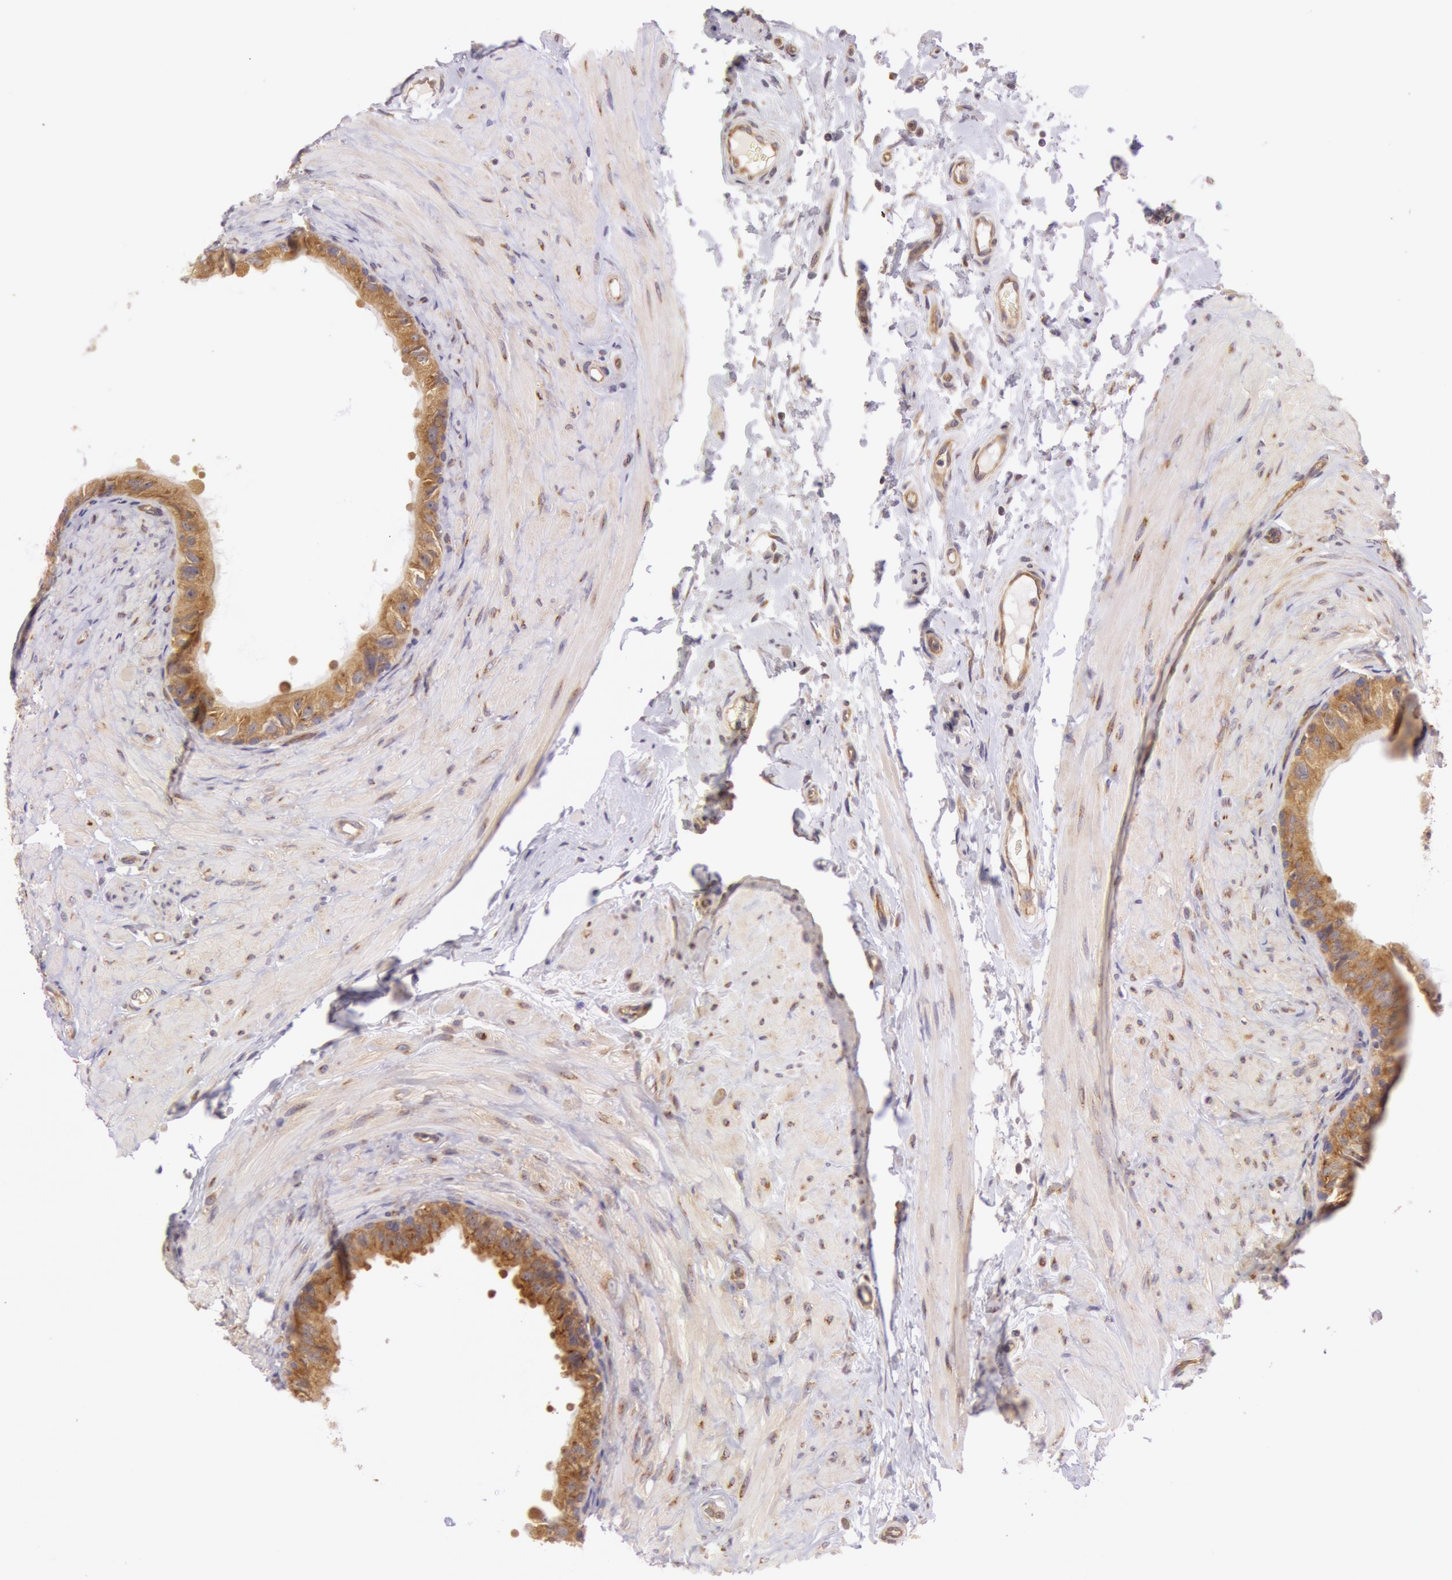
{"staining": {"intensity": "moderate", "quantity": ">75%", "location": "cytoplasmic/membranous"}, "tissue": "epididymis", "cell_type": "Glandular cells", "image_type": "normal", "snomed": [{"axis": "morphology", "description": "Normal tissue, NOS"}, {"axis": "topography", "description": "Epididymis"}], "caption": "IHC histopathology image of benign epididymis: epididymis stained using immunohistochemistry reveals medium levels of moderate protein expression localized specifically in the cytoplasmic/membranous of glandular cells, appearing as a cytoplasmic/membranous brown color.", "gene": "CHUK", "patient": {"sex": "male", "age": 68}}